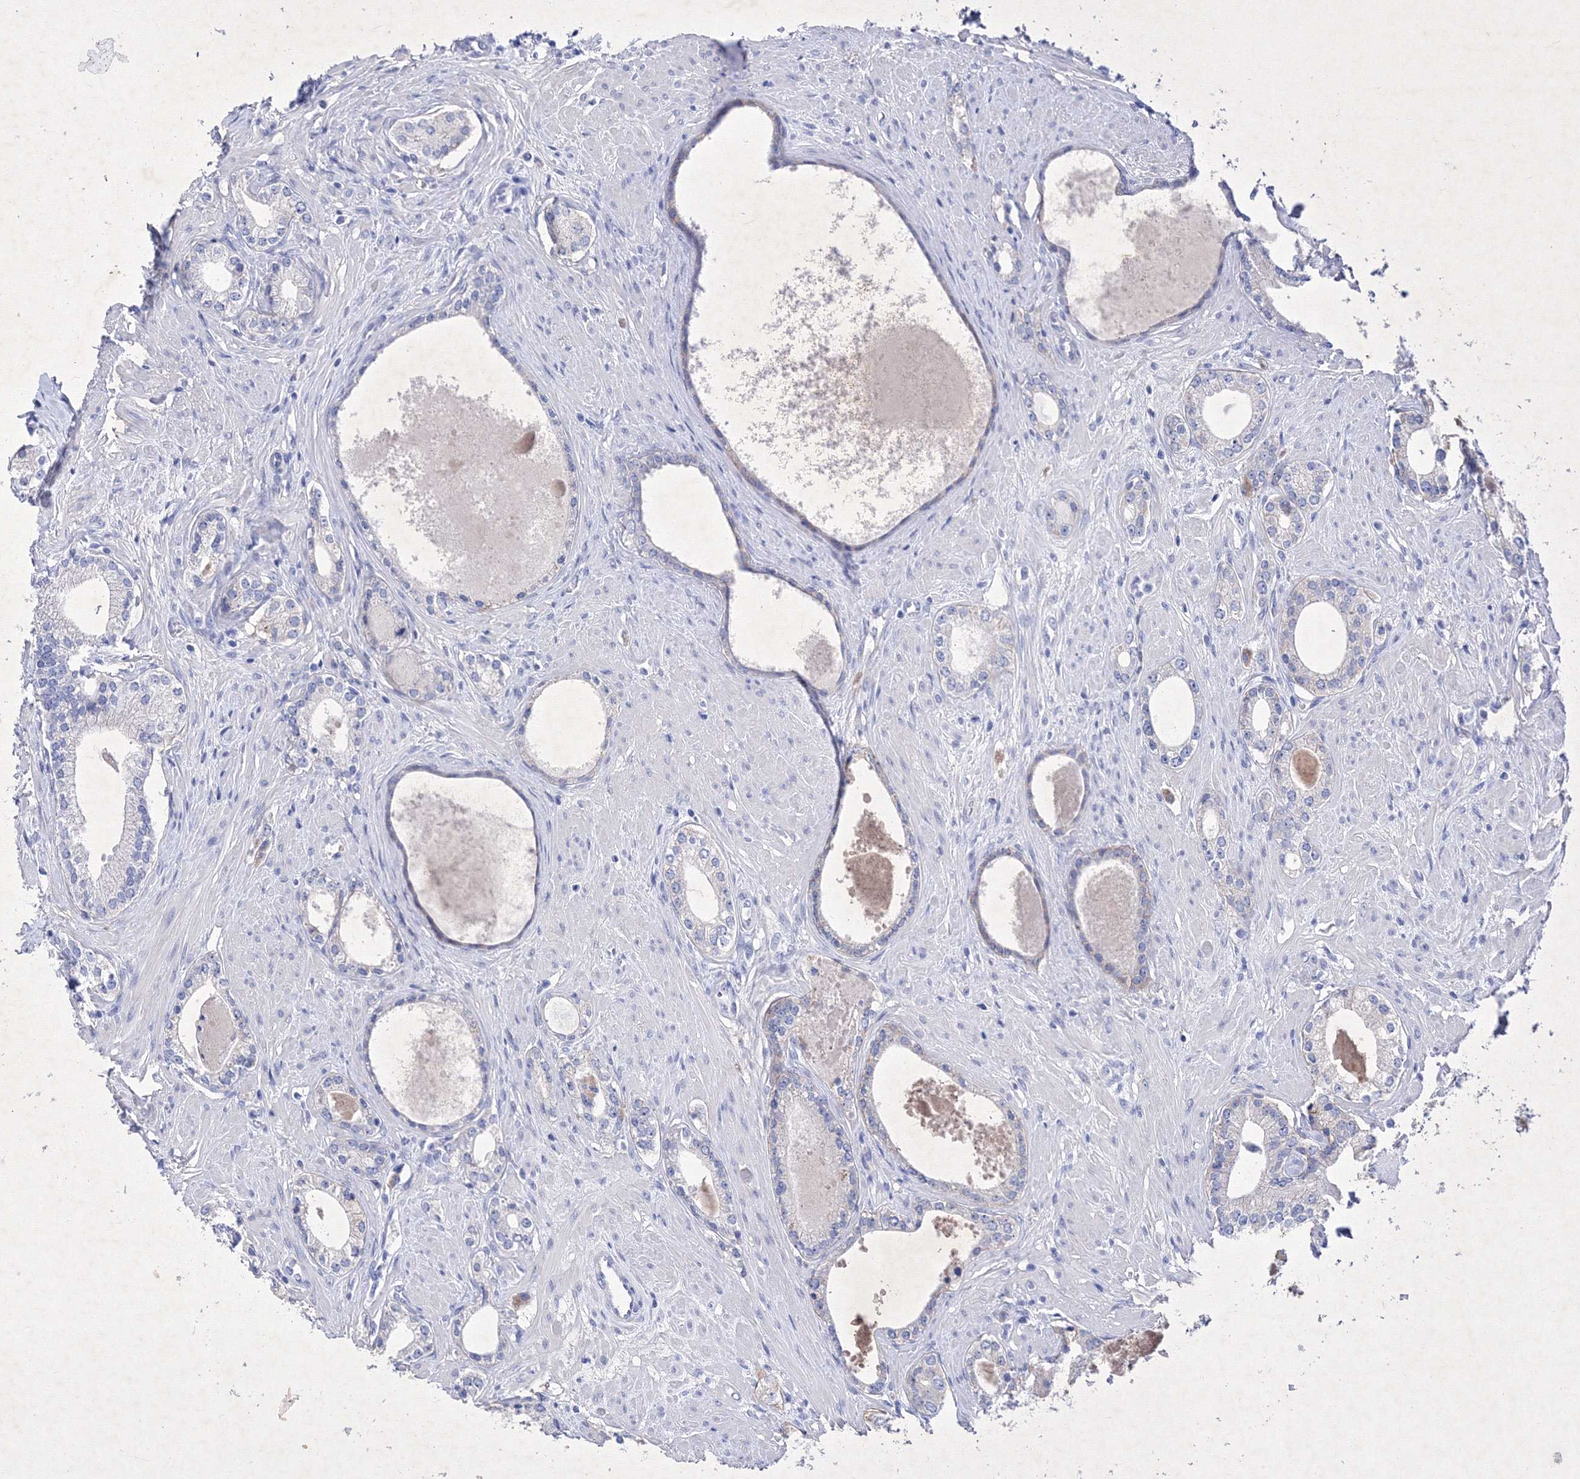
{"staining": {"intensity": "negative", "quantity": "none", "location": "none"}, "tissue": "prostate cancer", "cell_type": "Tumor cells", "image_type": "cancer", "snomed": [{"axis": "morphology", "description": "Adenocarcinoma, High grade"}, {"axis": "topography", "description": "Prostate"}], "caption": "Protein analysis of prostate cancer (adenocarcinoma (high-grade)) exhibits no significant staining in tumor cells. (DAB (3,3'-diaminobenzidine) immunohistochemistry visualized using brightfield microscopy, high magnification).", "gene": "GPN1", "patient": {"sex": "male", "age": 63}}